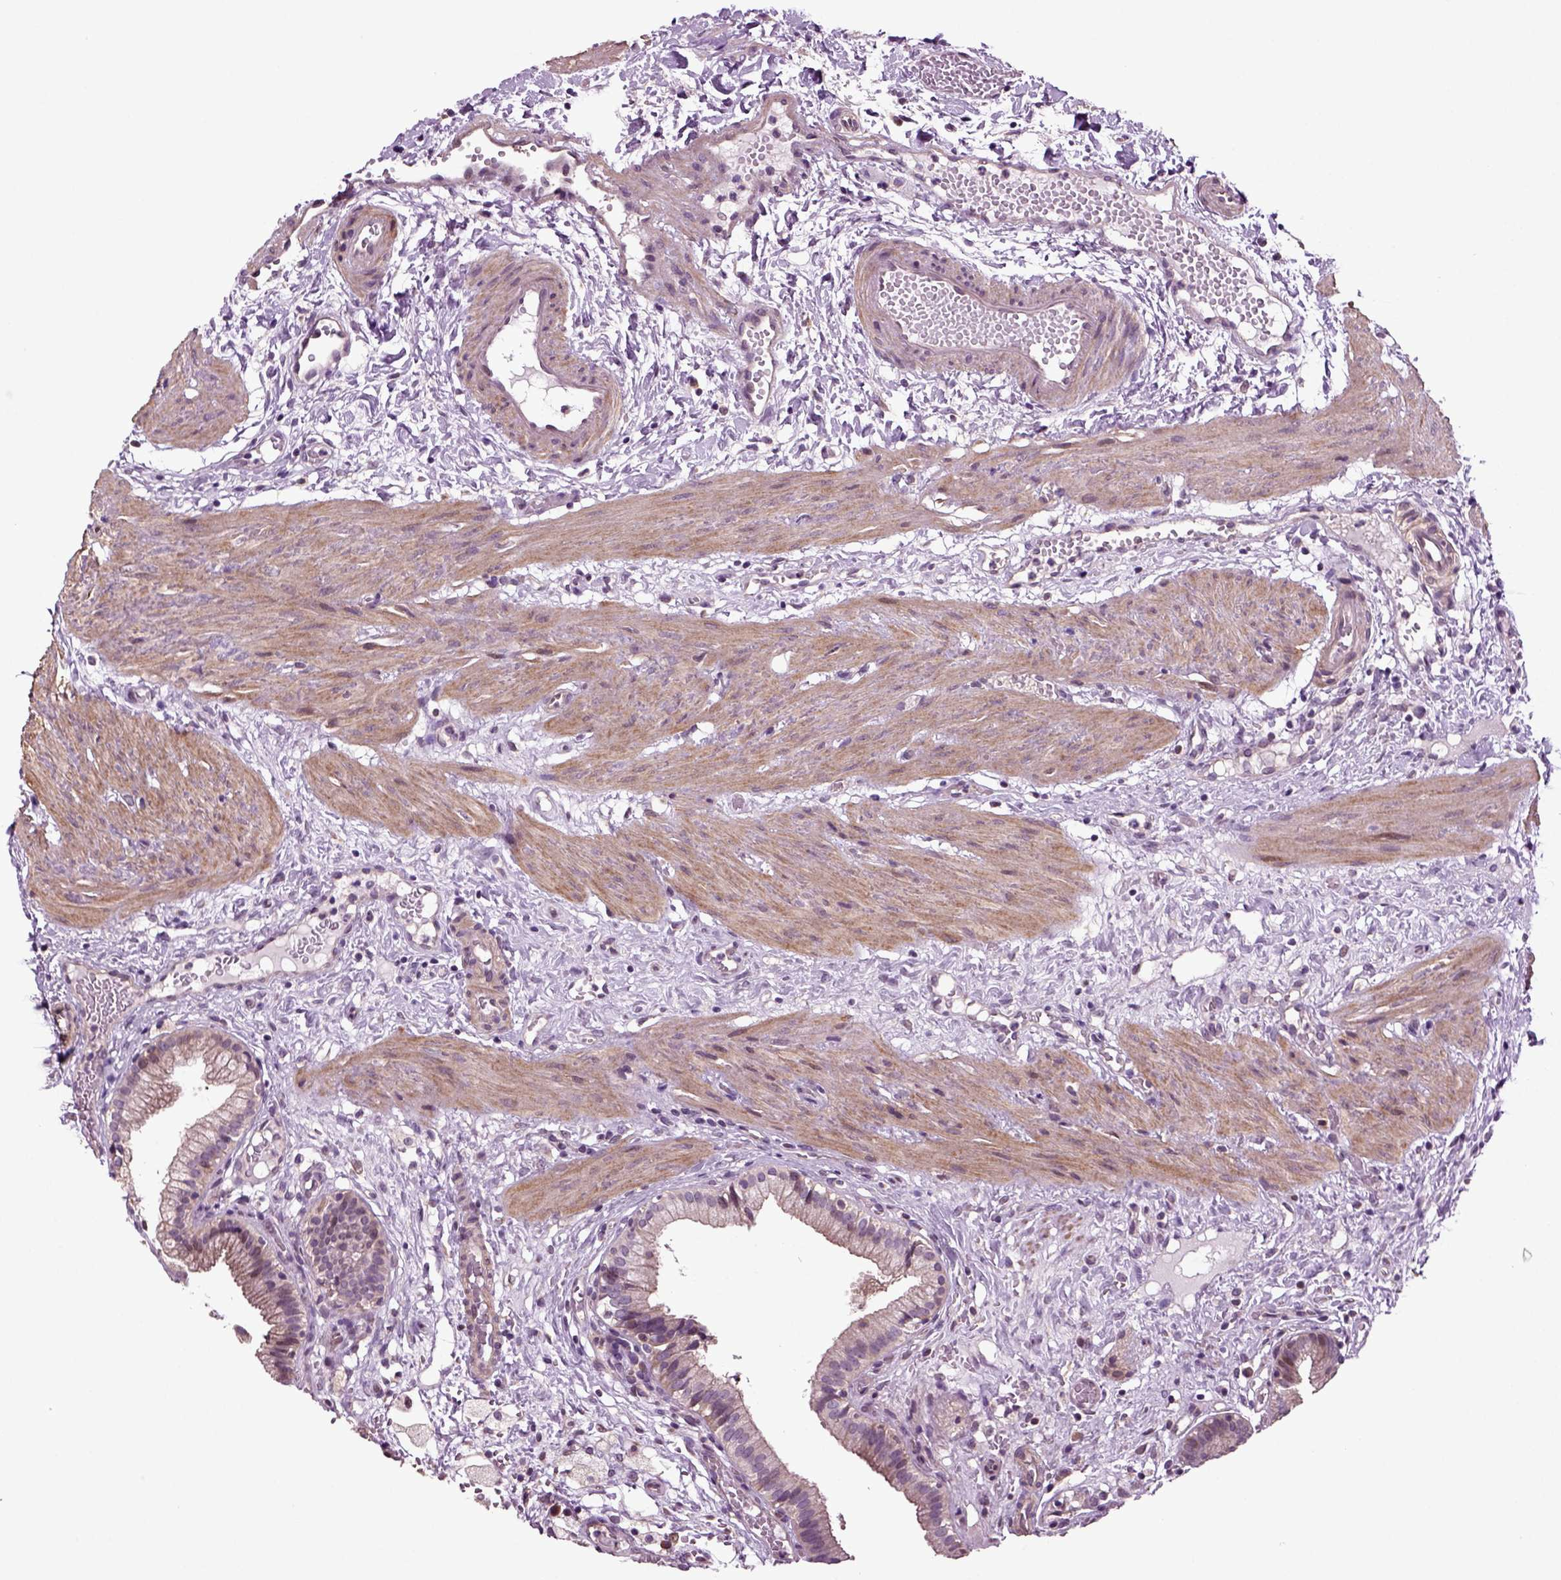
{"staining": {"intensity": "weak", "quantity": "25%-75%", "location": "cytoplasmic/membranous"}, "tissue": "gallbladder", "cell_type": "Glandular cells", "image_type": "normal", "snomed": [{"axis": "morphology", "description": "Normal tissue, NOS"}, {"axis": "topography", "description": "Gallbladder"}], "caption": "Protein expression analysis of benign gallbladder shows weak cytoplasmic/membranous expression in approximately 25%-75% of glandular cells. (Brightfield microscopy of DAB IHC at high magnification).", "gene": "HAGHL", "patient": {"sex": "female", "age": 24}}